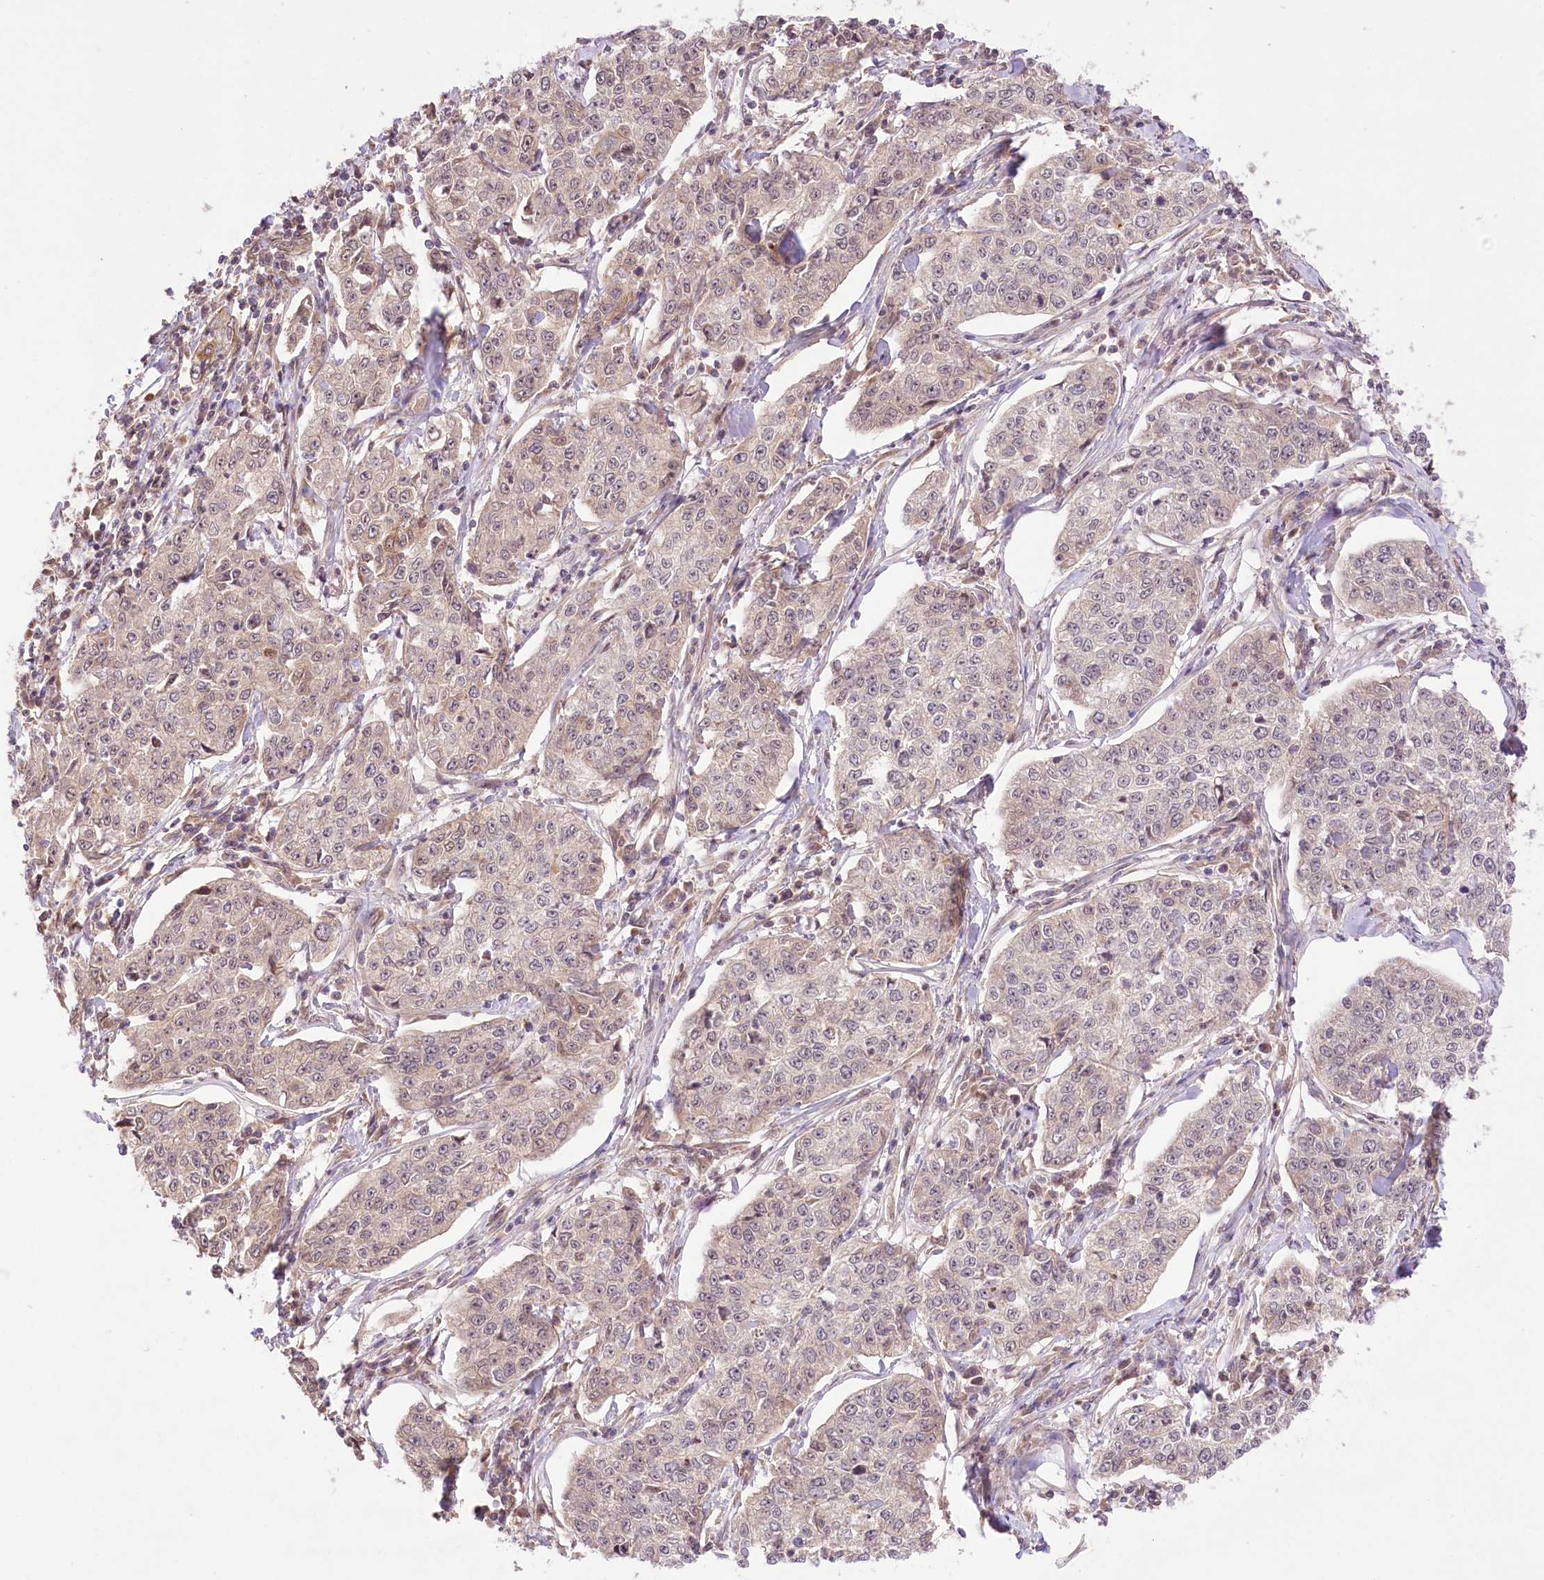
{"staining": {"intensity": "weak", "quantity": "25%-75%", "location": "cytoplasmic/membranous,nuclear"}, "tissue": "cervical cancer", "cell_type": "Tumor cells", "image_type": "cancer", "snomed": [{"axis": "morphology", "description": "Squamous cell carcinoma, NOS"}, {"axis": "topography", "description": "Cervix"}], "caption": "Protein positivity by immunohistochemistry shows weak cytoplasmic/membranous and nuclear positivity in approximately 25%-75% of tumor cells in cervical squamous cell carcinoma. The staining was performed using DAB, with brown indicating positive protein expression. Nuclei are stained blue with hematoxylin.", "gene": "HELT", "patient": {"sex": "female", "age": 35}}